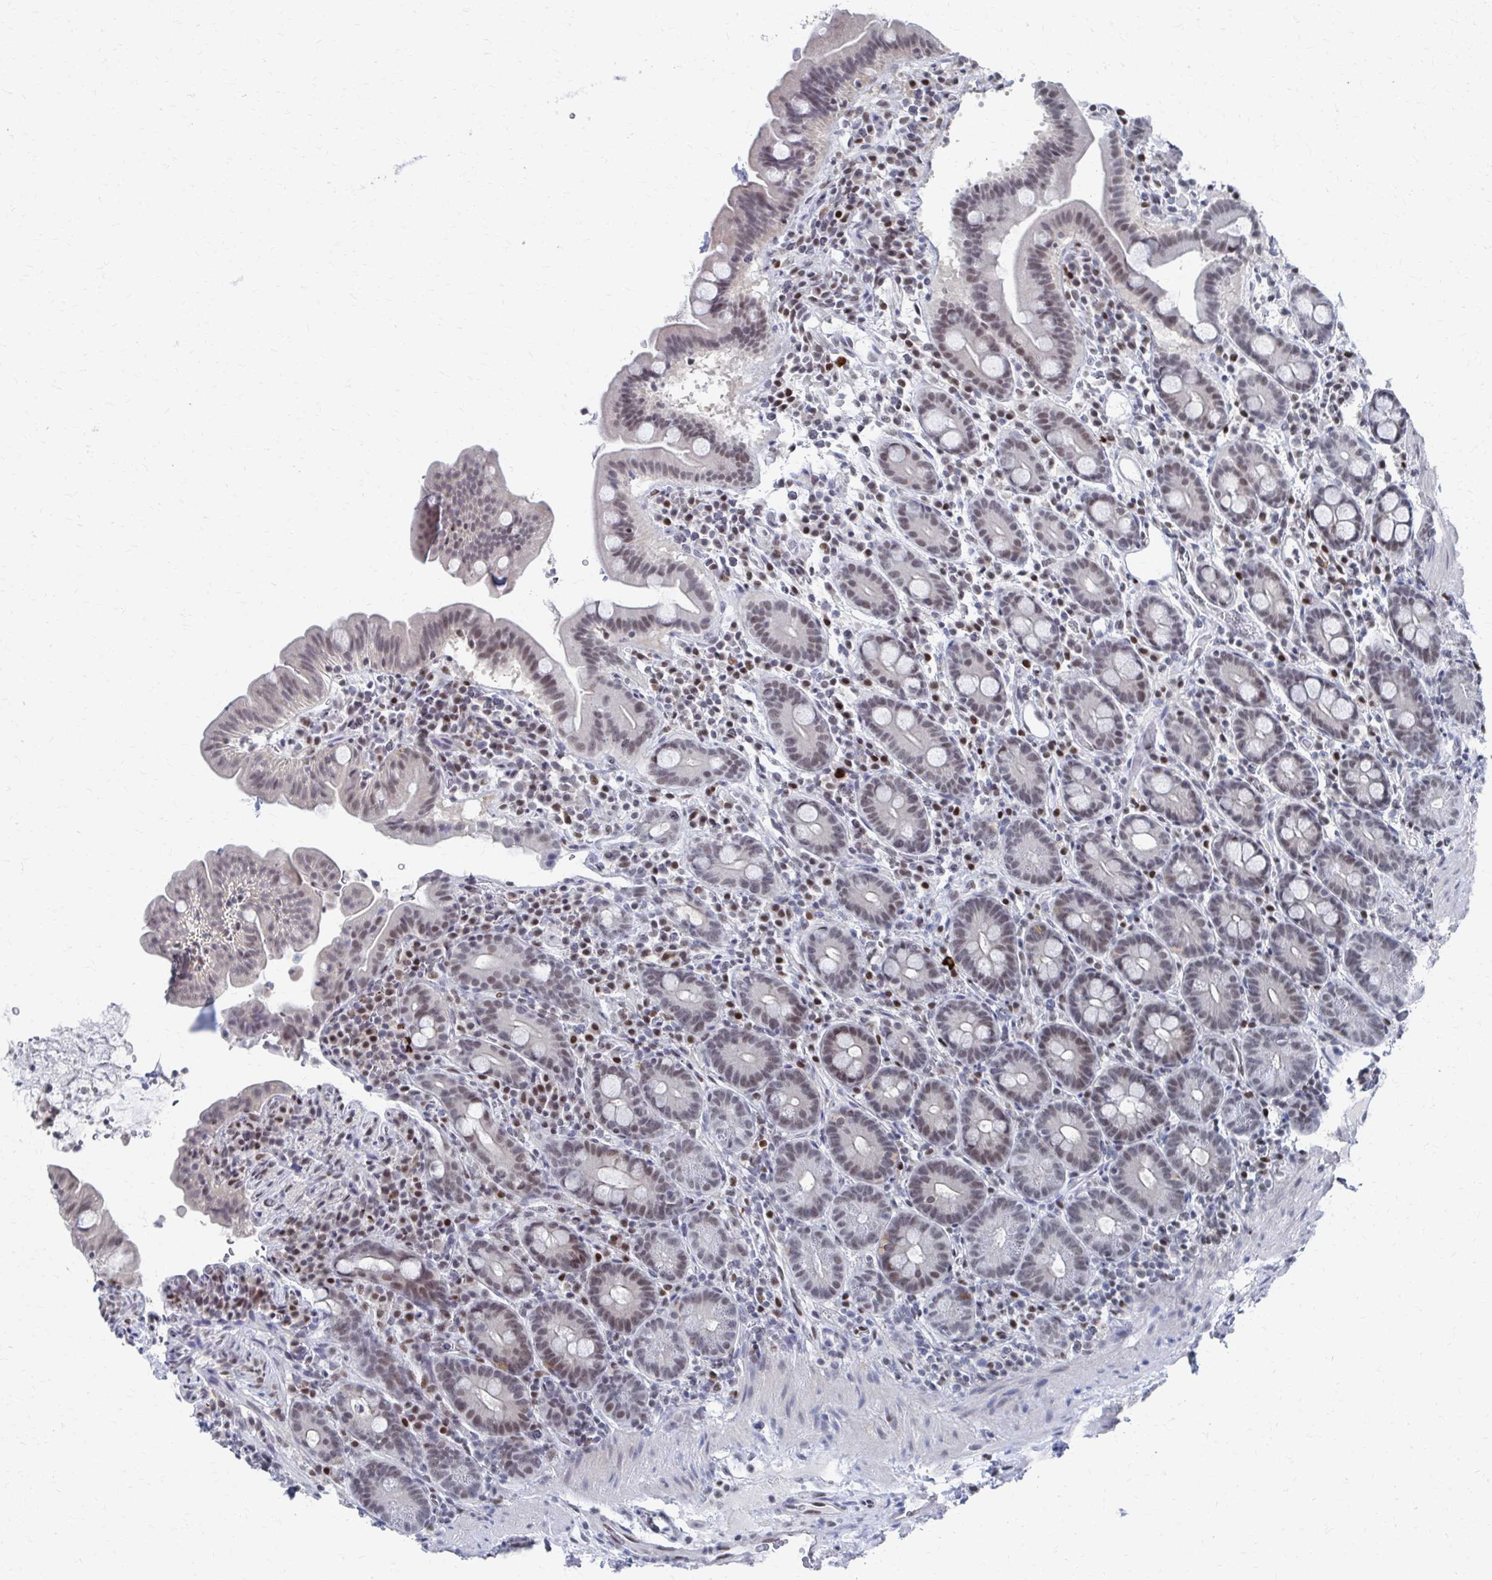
{"staining": {"intensity": "moderate", "quantity": ">75%", "location": "nuclear"}, "tissue": "small intestine", "cell_type": "Glandular cells", "image_type": "normal", "snomed": [{"axis": "morphology", "description": "Normal tissue, NOS"}, {"axis": "topography", "description": "Small intestine"}], "caption": "Immunohistochemistry (IHC) photomicrograph of unremarkable small intestine: small intestine stained using IHC demonstrates medium levels of moderate protein expression localized specifically in the nuclear of glandular cells, appearing as a nuclear brown color.", "gene": "CDIN1", "patient": {"sex": "male", "age": 26}}